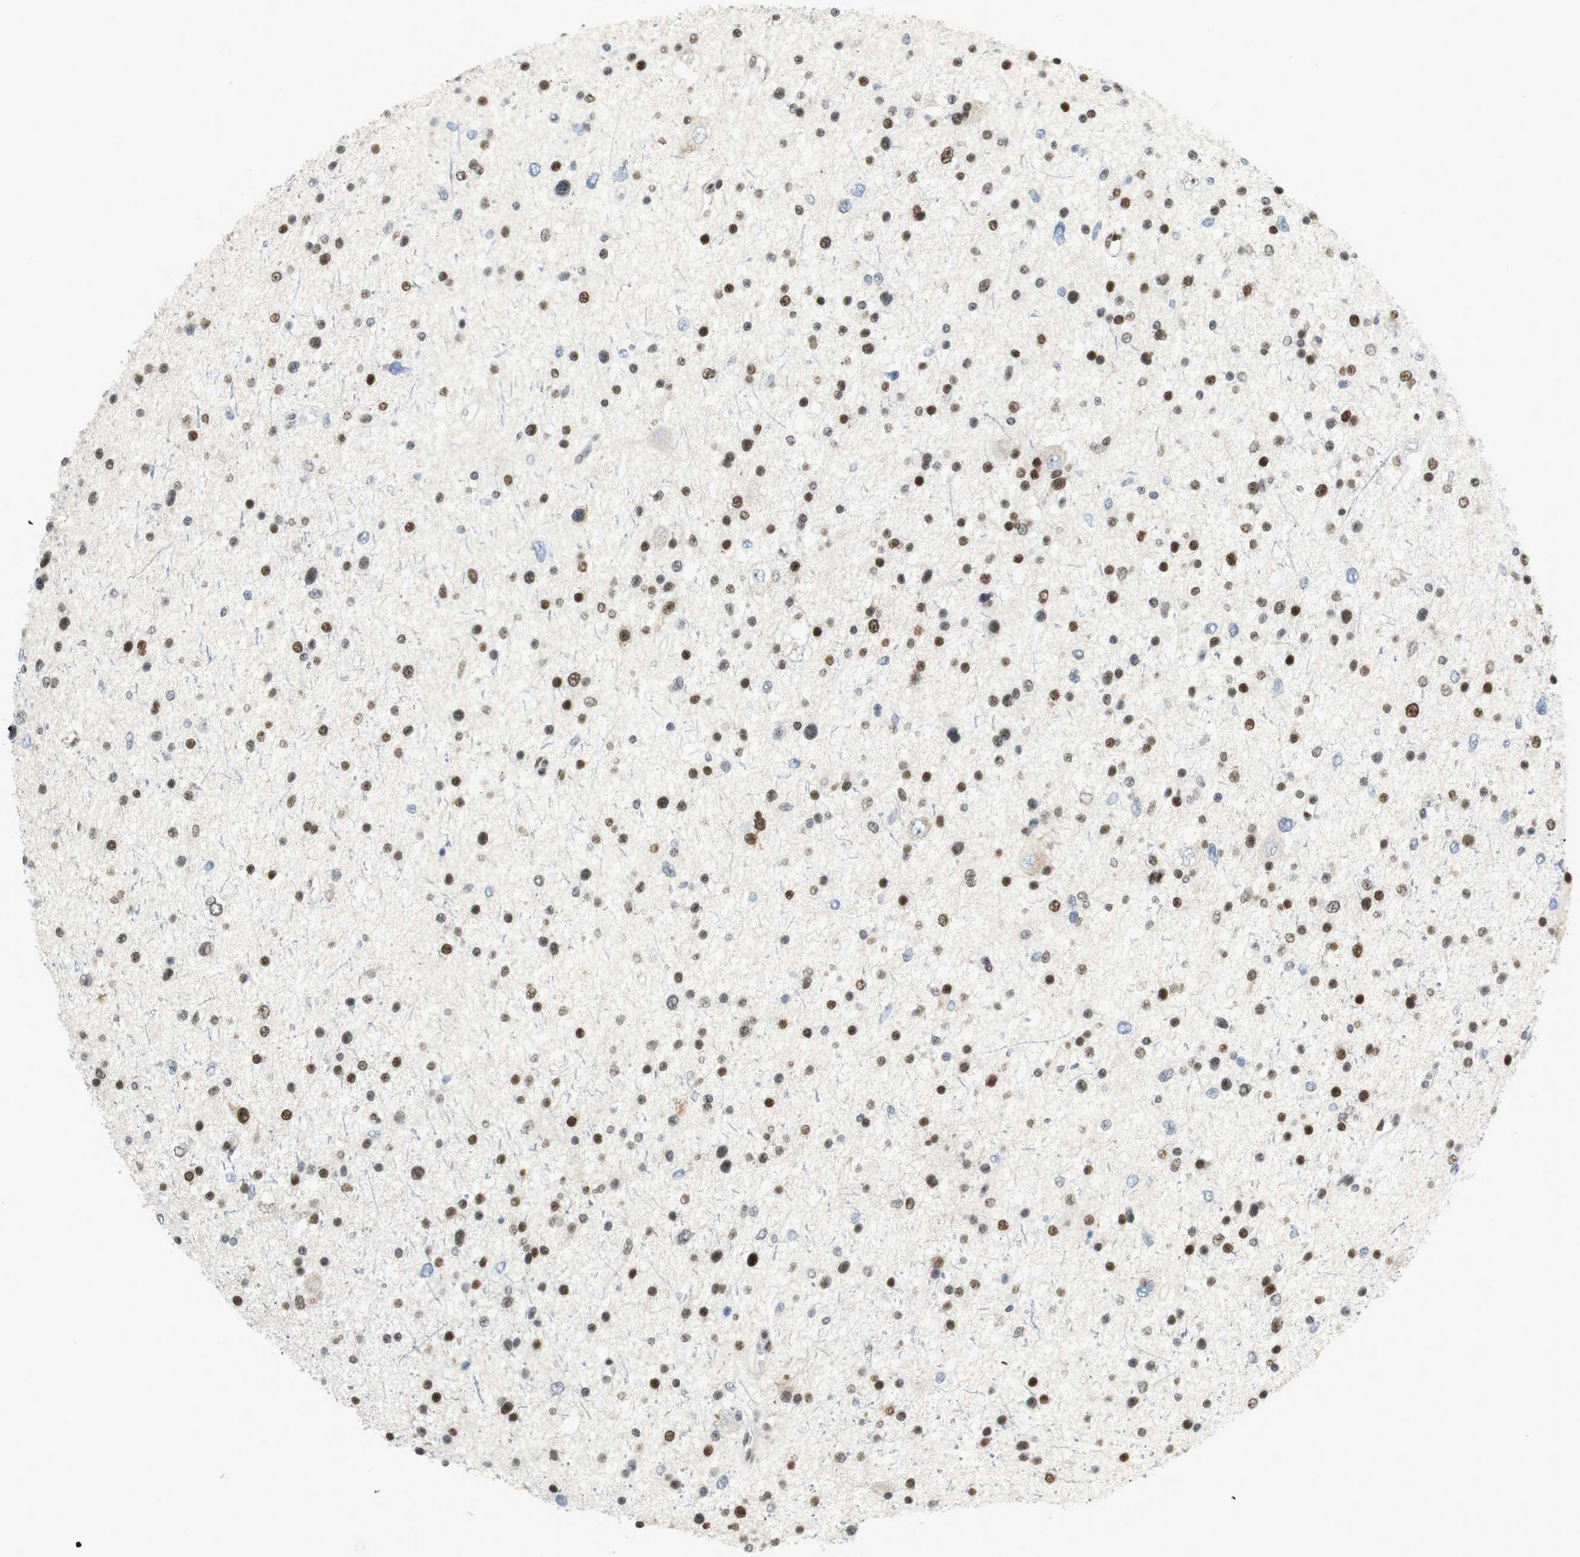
{"staining": {"intensity": "strong", "quantity": ">75%", "location": "nuclear"}, "tissue": "glioma", "cell_type": "Tumor cells", "image_type": "cancer", "snomed": [{"axis": "morphology", "description": "Glioma, malignant, Low grade"}, {"axis": "topography", "description": "Brain"}], "caption": "Protein expression analysis of glioma reveals strong nuclear expression in about >75% of tumor cells. Ihc stains the protein of interest in brown and the nuclei are stained blue.", "gene": "RIOX2", "patient": {"sex": "female", "age": 37}}